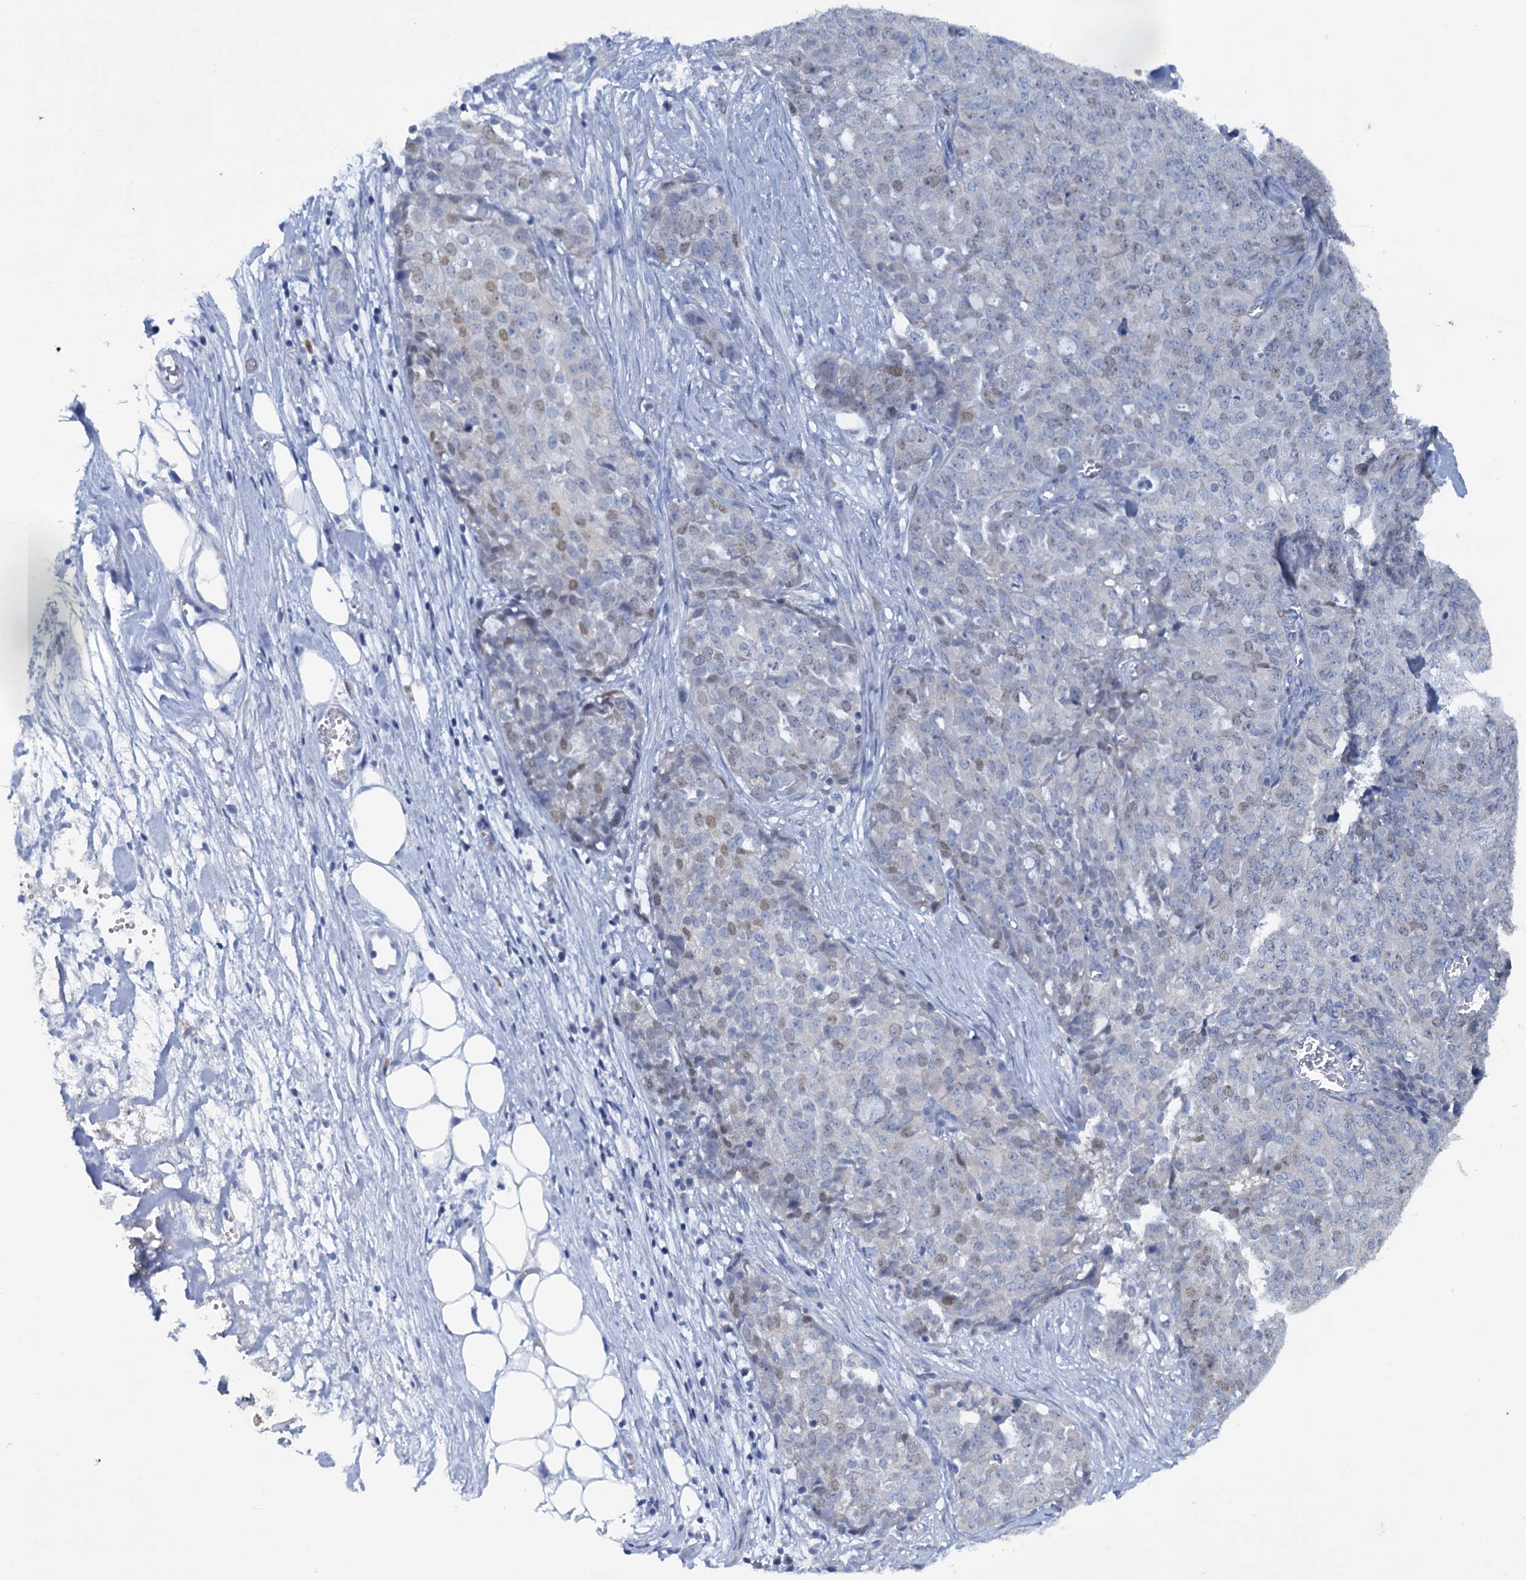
{"staining": {"intensity": "weak", "quantity": "<25%", "location": "nuclear"}, "tissue": "ovarian cancer", "cell_type": "Tumor cells", "image_type": "cancer", "snomed": [{"axis": "morphology", "description": "Cystadenocarcinoma, serous, NOS"}, {"axis": "topography", "description": "Soft tissue"}, {"axis": "topography", "description": "Ovary"}], "caption": "Human ovarian cancer (serous cystadenocarcinoma) stained for a protein using immunohistochemistry demonstrates no positivity in tumor cells.", "gene": "FAM111B", "patient": {"sex": "female", "age": 57}}